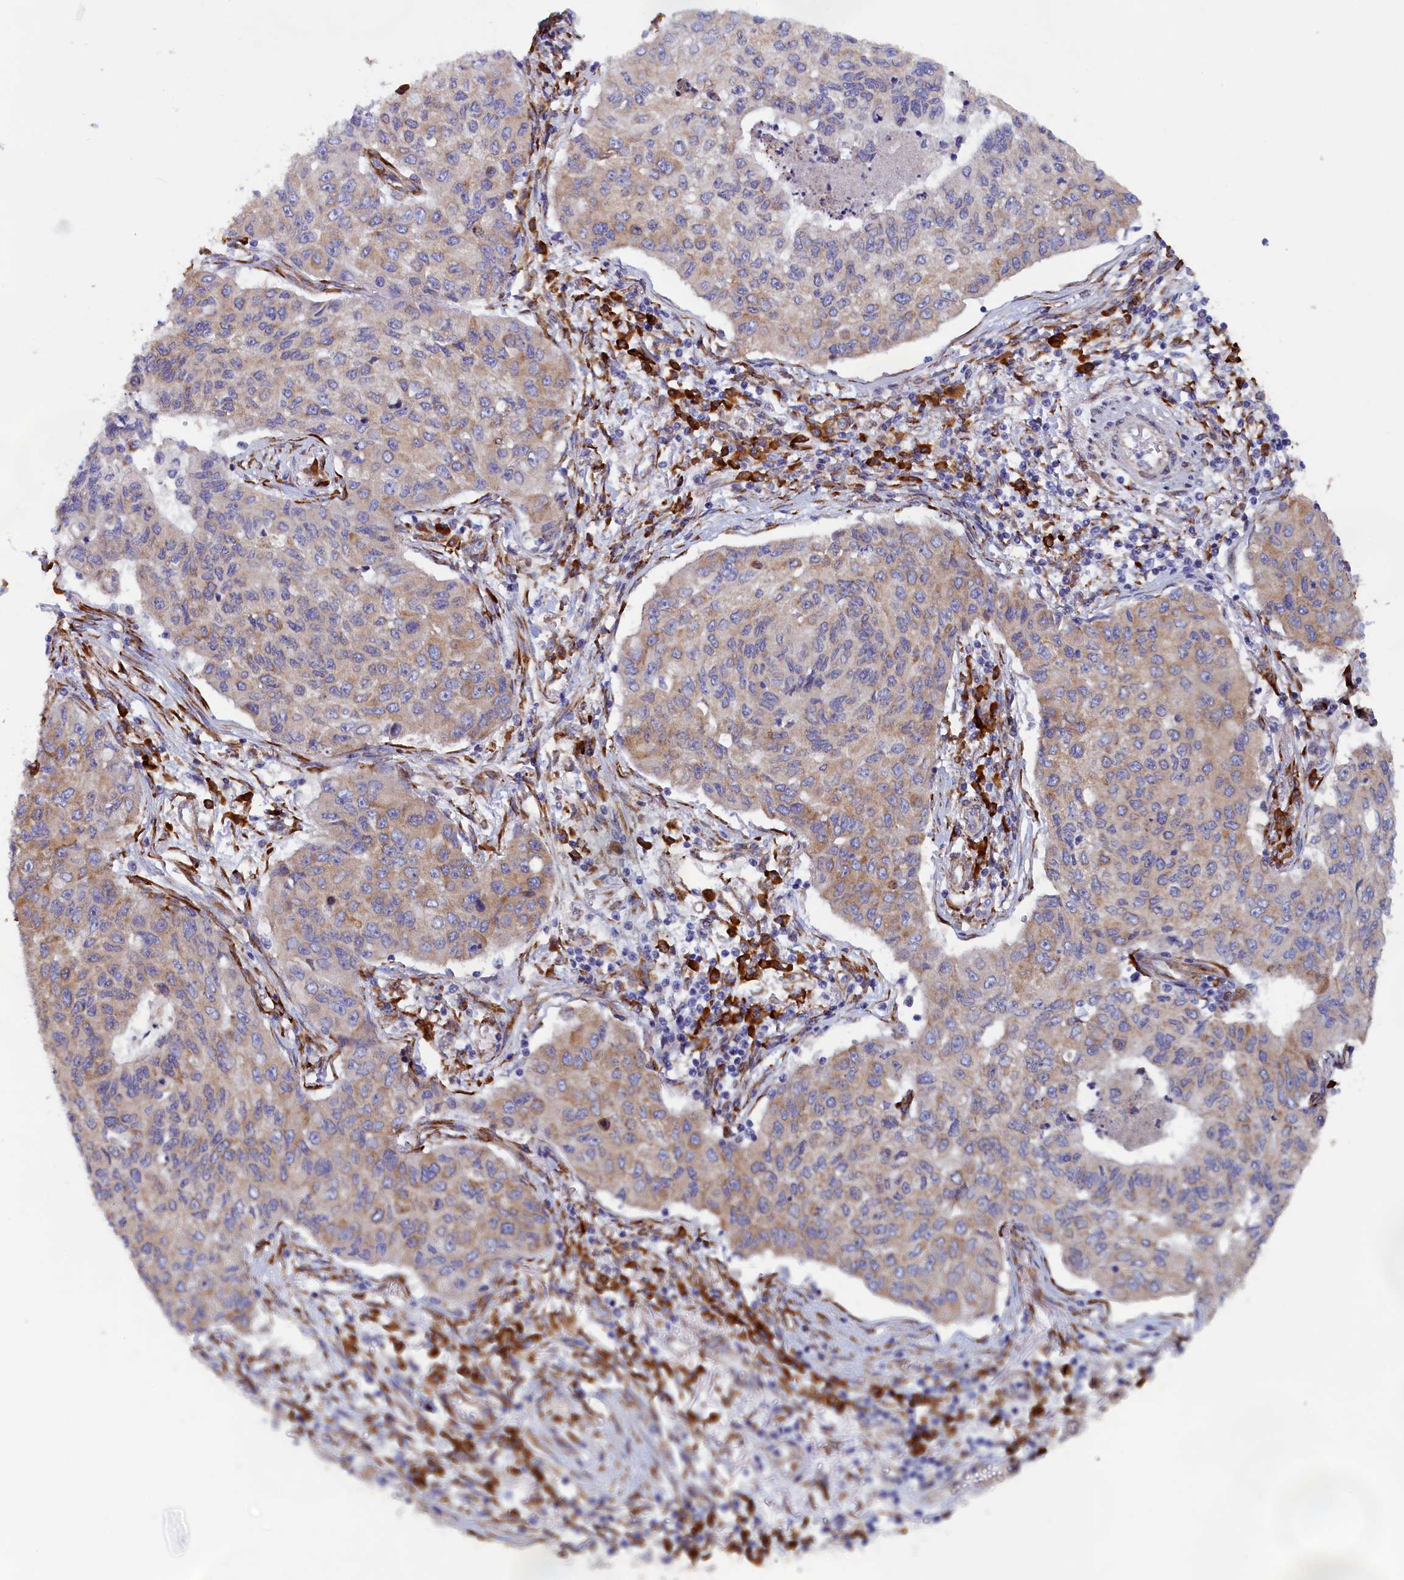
{"staining": {"intensity": "moderate", "quantity": "25%-75%", "location": "cytoplasmic/membranous"}, "tissue": "lung cancer", "cell_type": "Tumor cells", "image_type": "cancer", "snomed": [{"axis": "morphology", "description": "Squamous cell carcinoma, NOS"}, {"axis": "topography", "description": "Lung"}], "caption": "An image showing moderate cytoplasmic/membranous expression in about 25%-75% of tumor cells in lung squamous cell carcinoma, as visualized by brown immunohistochemical staining.", "gene": "CCDC68", "patient": {"sex": "male", "age": 74}}